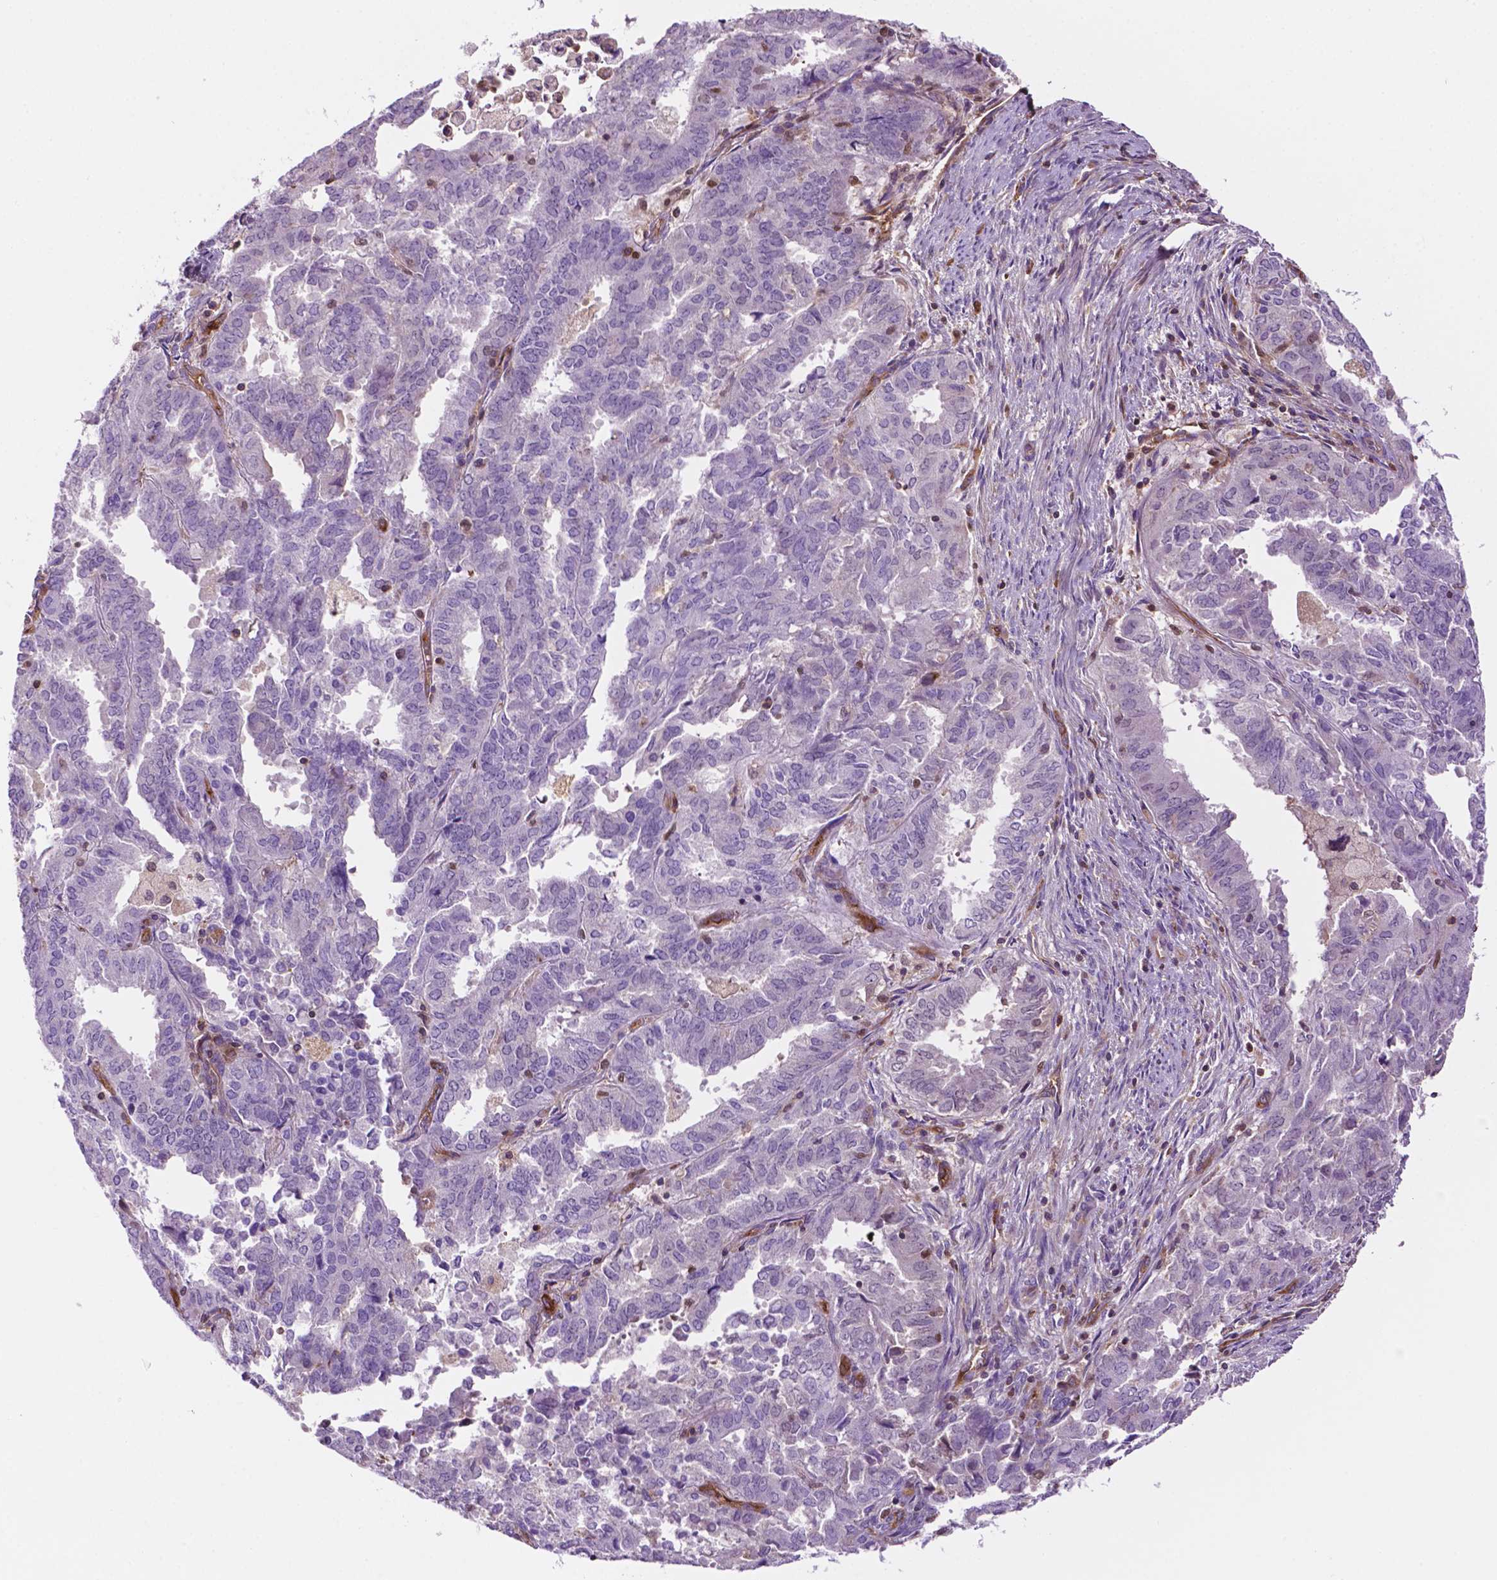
{"staining": {"intensity": "negative", "quantity": "none", "location": "none"}, "tissue": "endometrial cancer", "cell_type": "Tumor cells", "image_type": "cancer", "snomed": [{"axis": "morphology", "description": "Adenocarcinoma, NOS"}, {"axis": "topography", "description": "Endometrium"}], "caption": "Immunohistochemistry (IHC) histopathology image of neoplastic tissue: human endometrial cancer stained with DAB (3,3'-diaminobenzidine) demonstrates no significant protein expression in tumor cells. (Brightfield microscopy of DAB immunohistochemistry (IHC) at high magnification).", "gene": "DCN", "patient": {"sex": "female", "age": 72}}